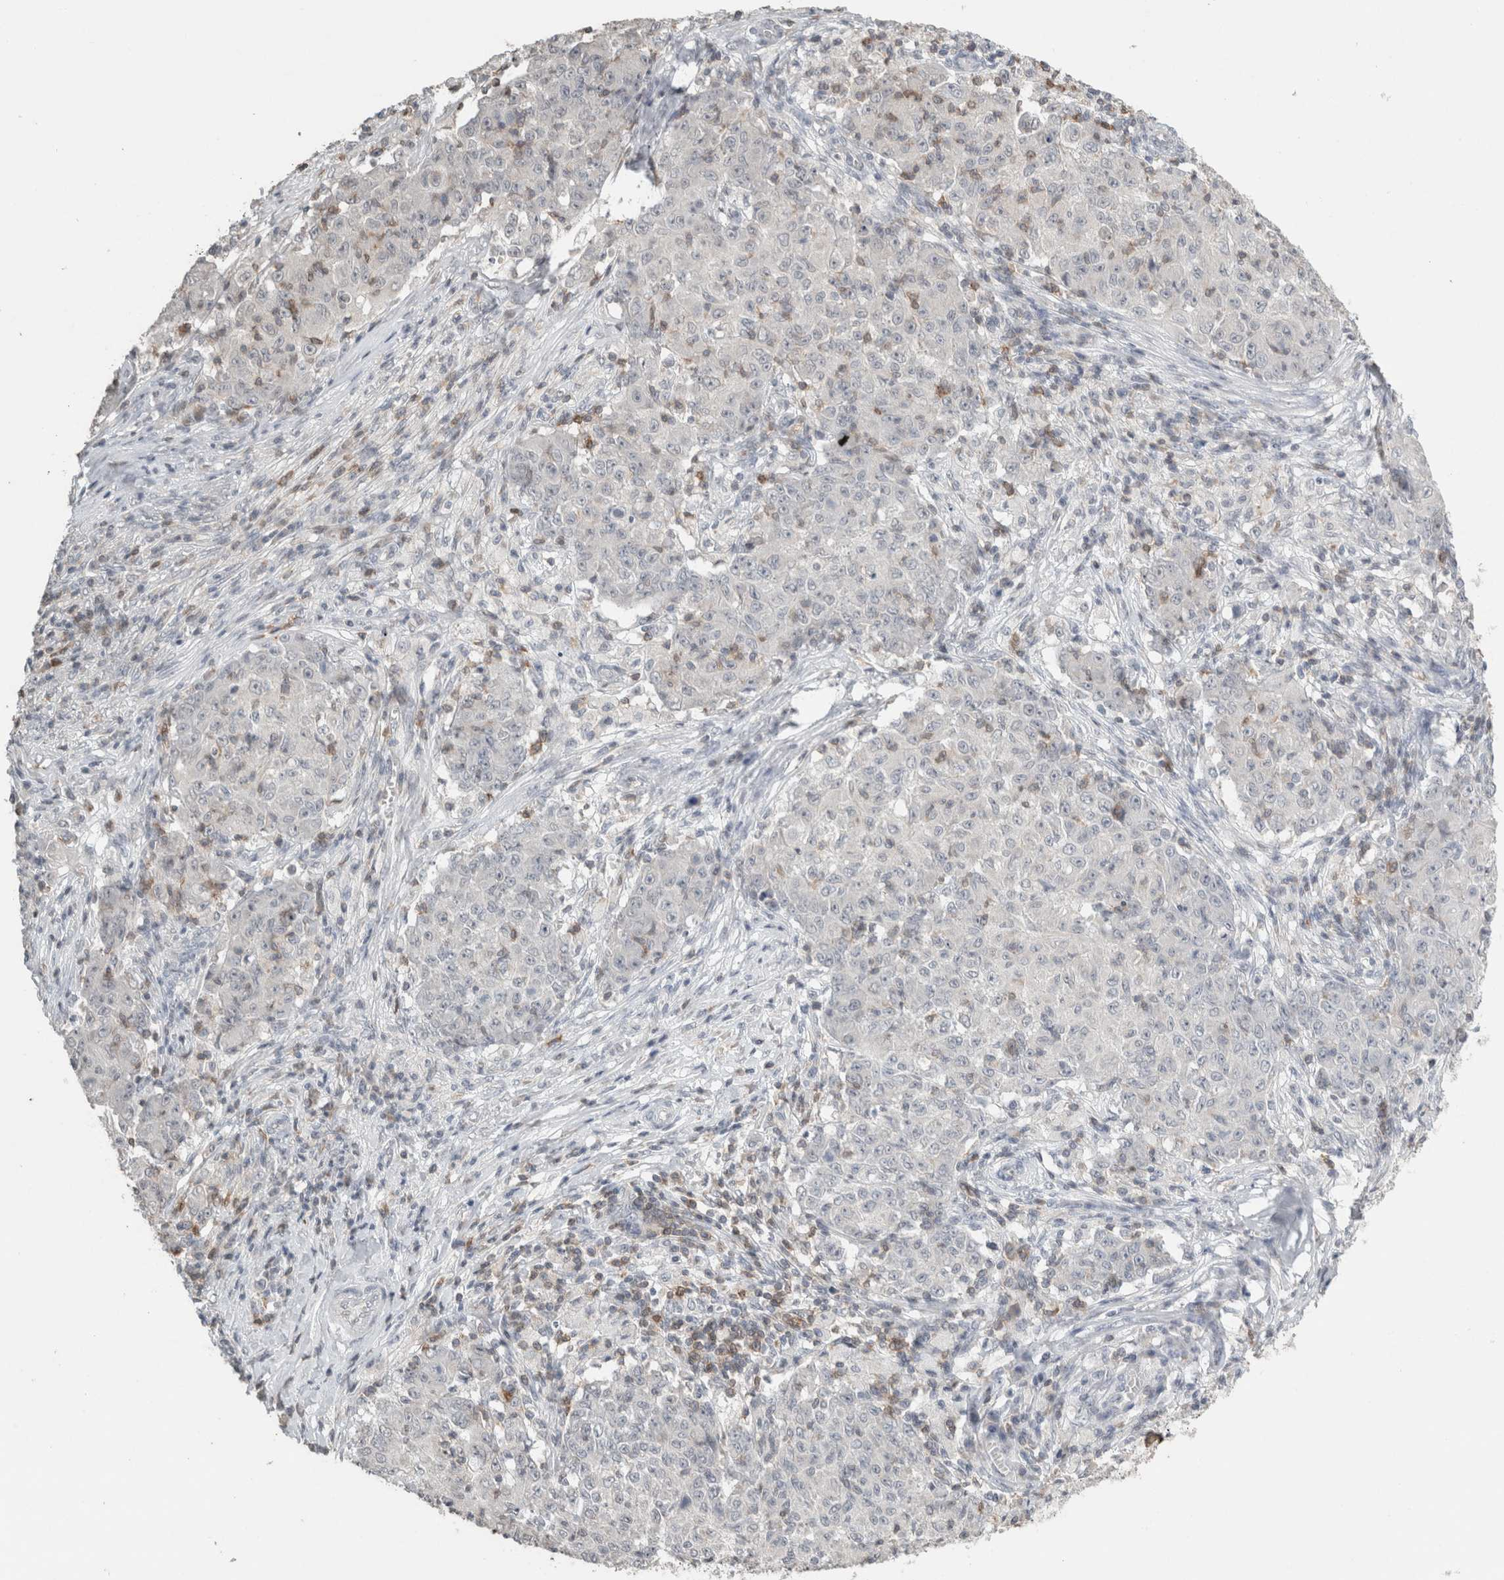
{"staining": {"intensity": "negative", "quantity": "none", "location": "none"}, "tissue": "ovarian cancer", "cell_type": "Tumor cells", "image_type": "cancer", "snomed": [{"axis": "morphology", "description": "Carcinoma, endometroid"}, {"axis": "topography", "description": "Ovary"}], "caption": "An immunohistochemistry (IHC) photomicrograph of ovarian endometroid carcinoma is shown. There is no staining in tumor cells of ovarian endometroid carcinoma.", "gene": "TRAT1", "patient": {"sex": "female", "age": 42}}